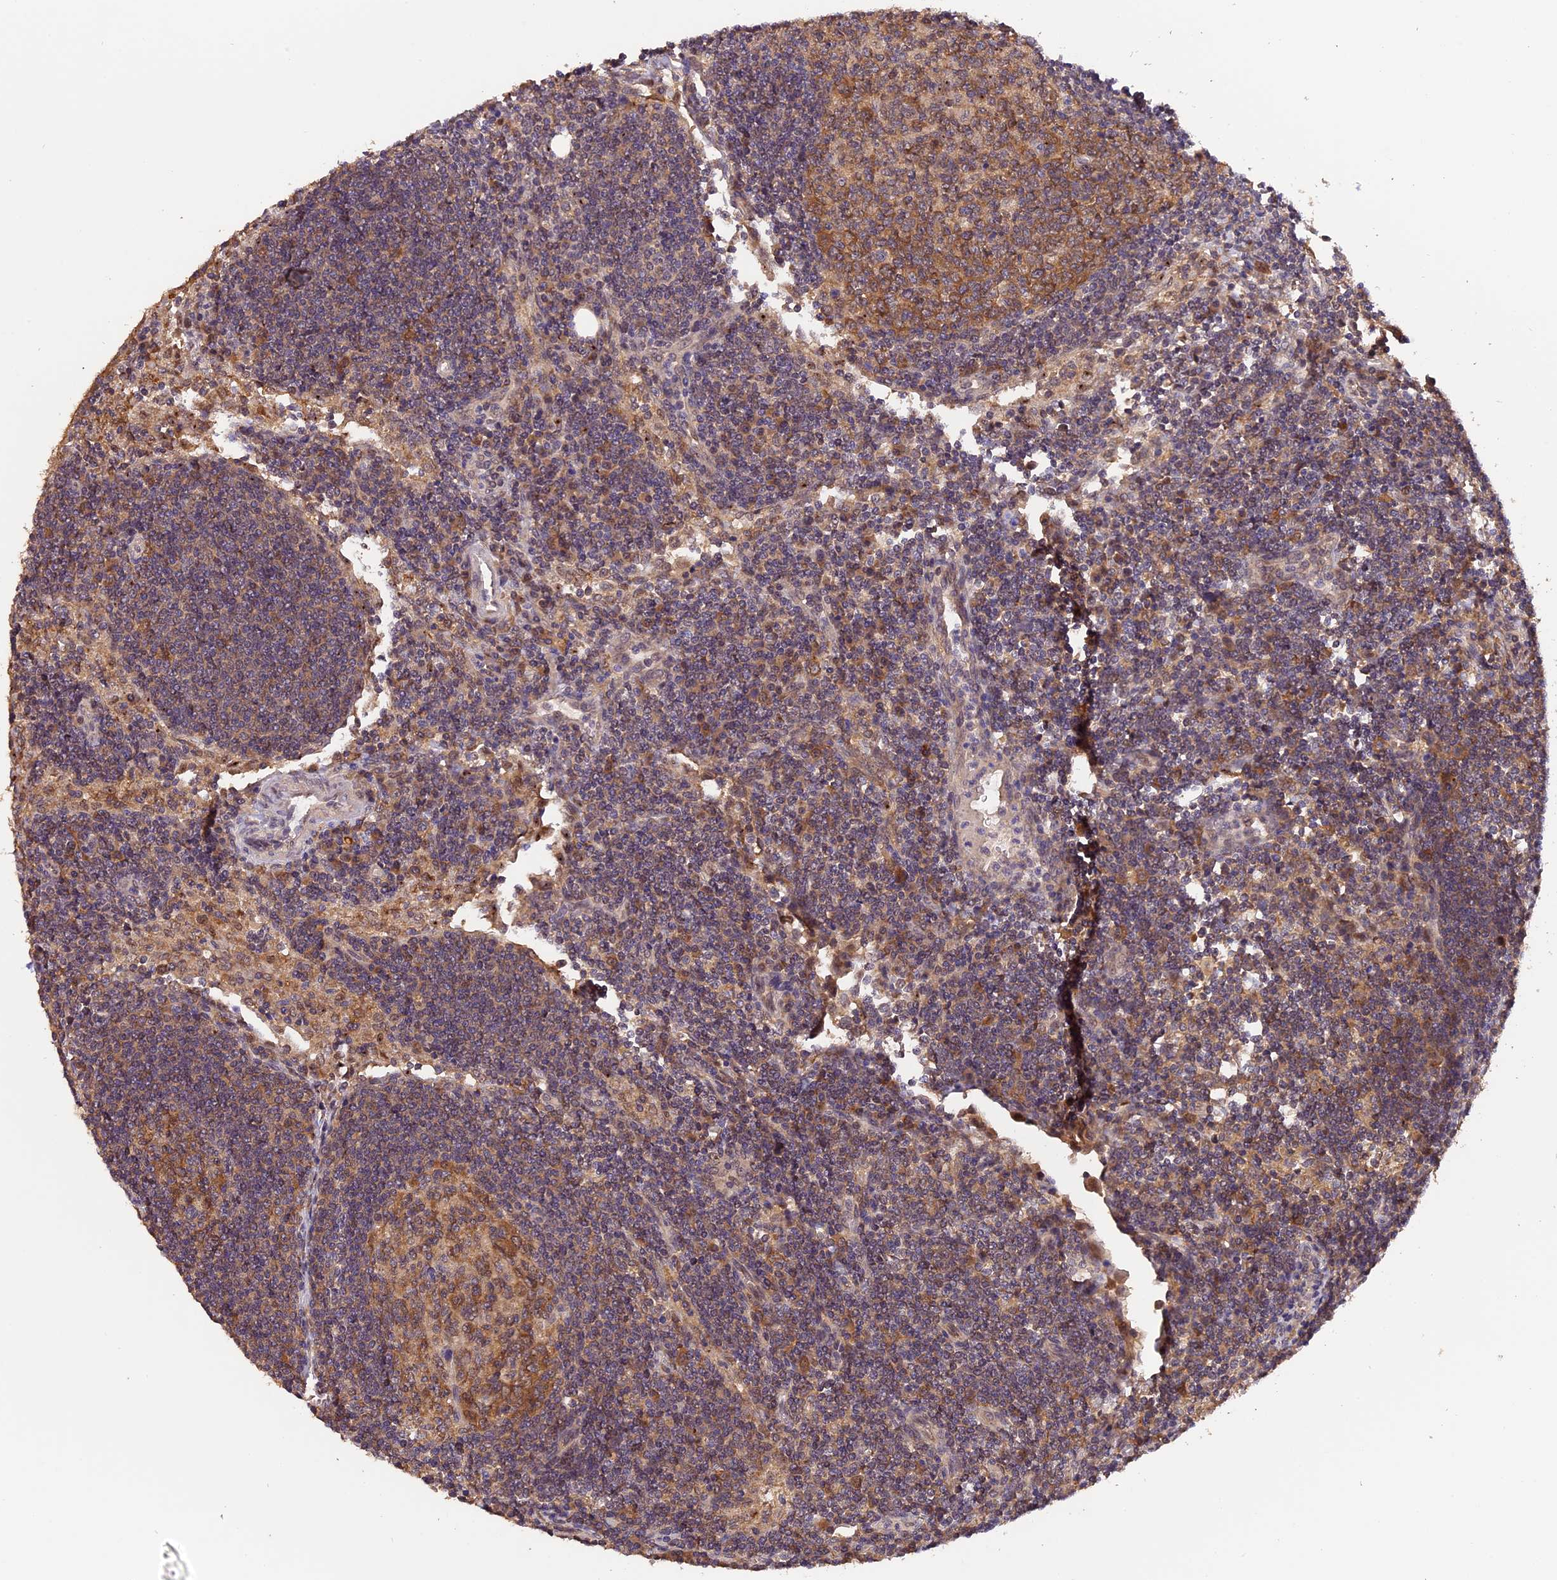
{"staining": {"intensity": "moderate", "quantity": ">75%", "location": "cytoplasmic/membranous"}, "tissue": "lymph node", "cell_type": "Germinal center cells", "image_type": "normal", "snomed": [{"axis": "morphology", "description": "Normal tissue, NOS"}, {"axis": "topography", "description": "Lymph node"}], "caption": "Protein positivity by immunohistochemistry reveals moderate cytoplasmic/membranous staining in approximately >75% of germinal center cells in unremarkable lymph node.", "gene": "TRMT1", "patient": {"sex": "female", "age": 73}}